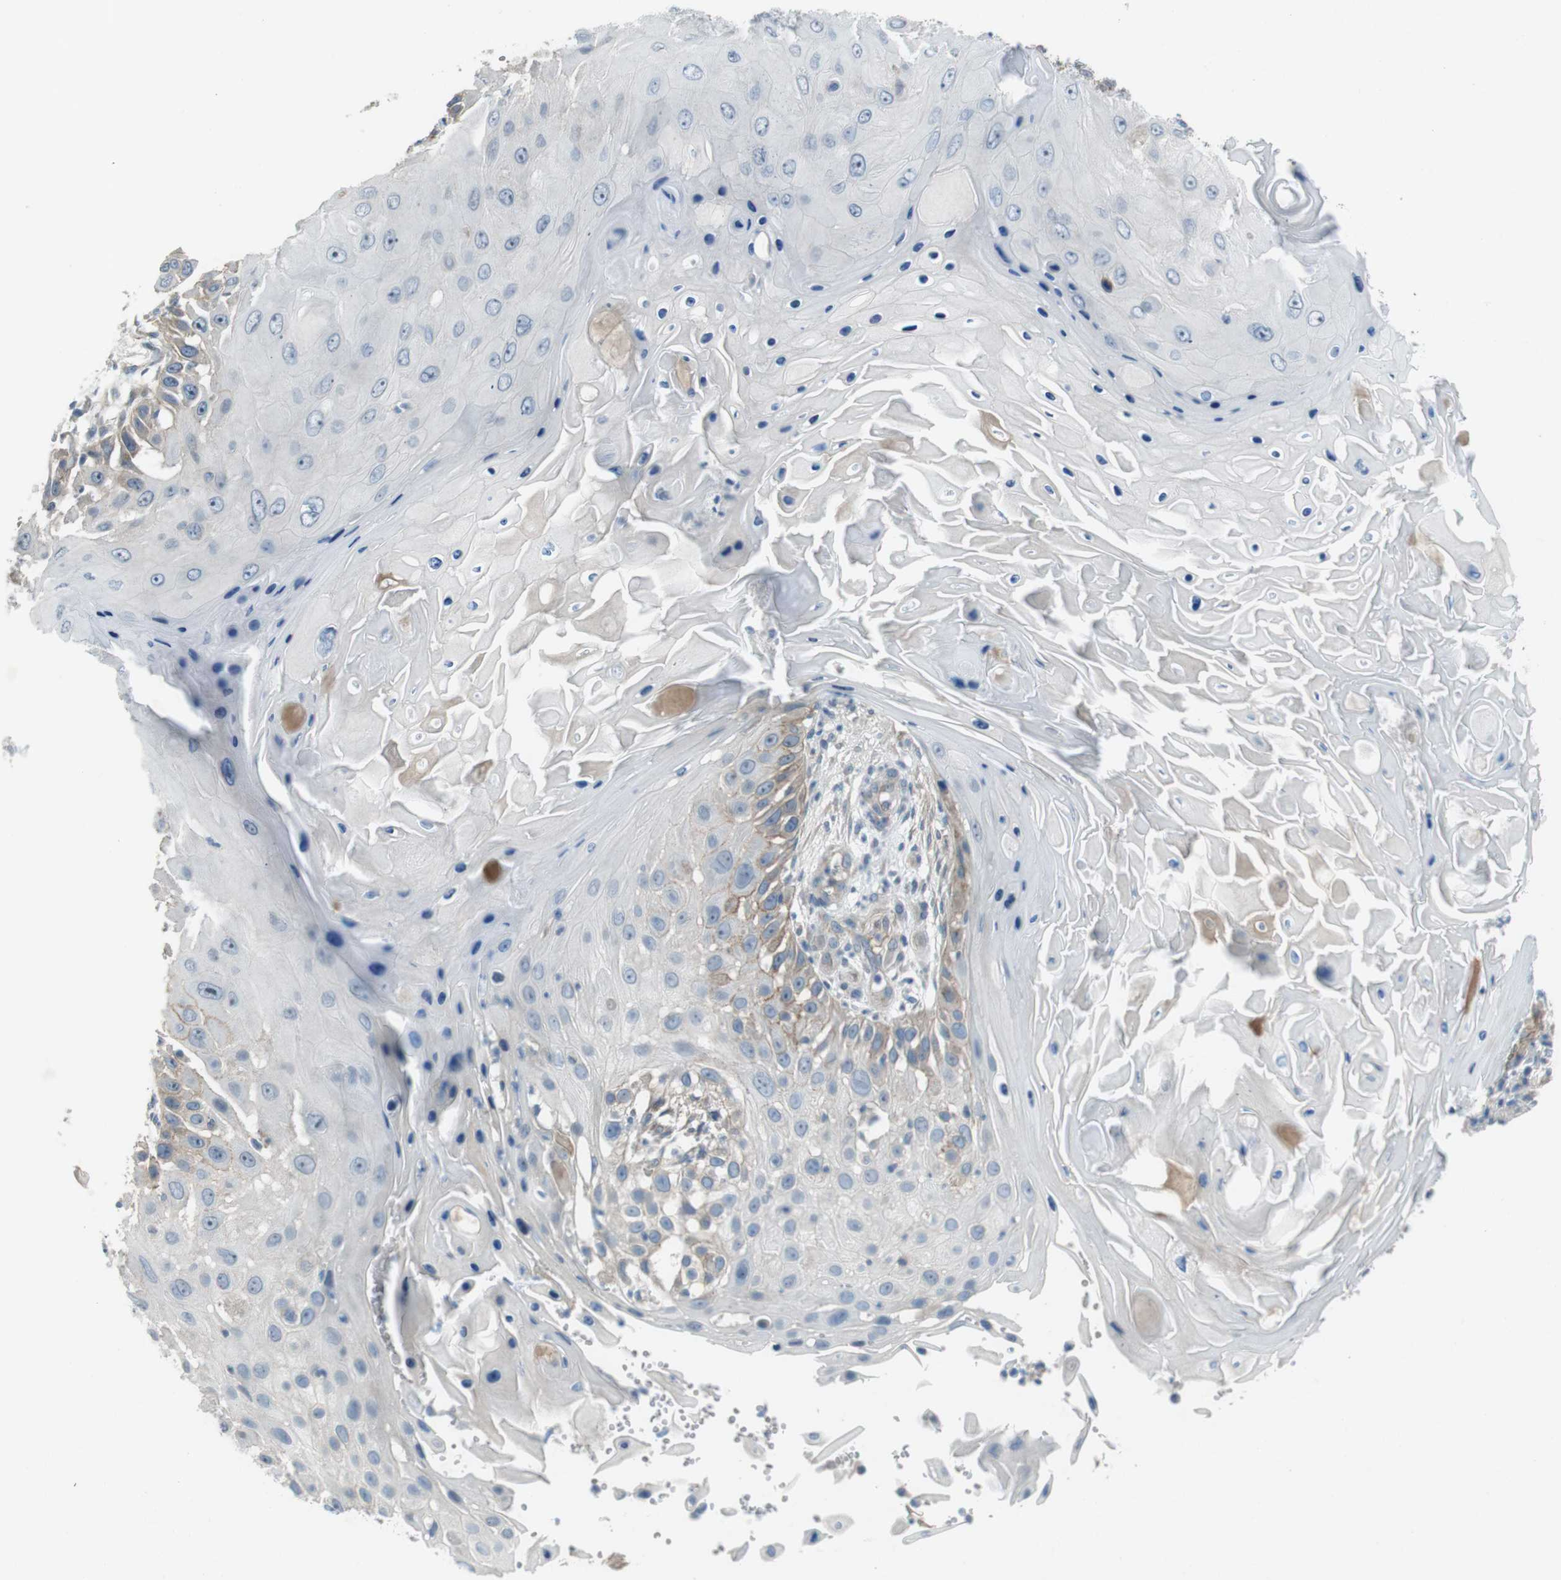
{"staining": {"intensity": "moderate", "quantity": "25%-75%", "location": "cytoplasmic/membranous"}, "tissue": "skin cancer", "cell_type": "Tumor cells", "image_type": "cancer", "snomed": [{"axis": "morphology", "description": "Squamous cell carcinoma, NOS"}, {"axis": "topography", "description": "Skin"}], "caption": "Moderate cytoplasmic/membranous protein staining is present in approximately 25%-75% of tumor cells in skin squamous cell carcinoma.", "gene": "ANK2", "patient": {"sex": "female", "age": 44}}